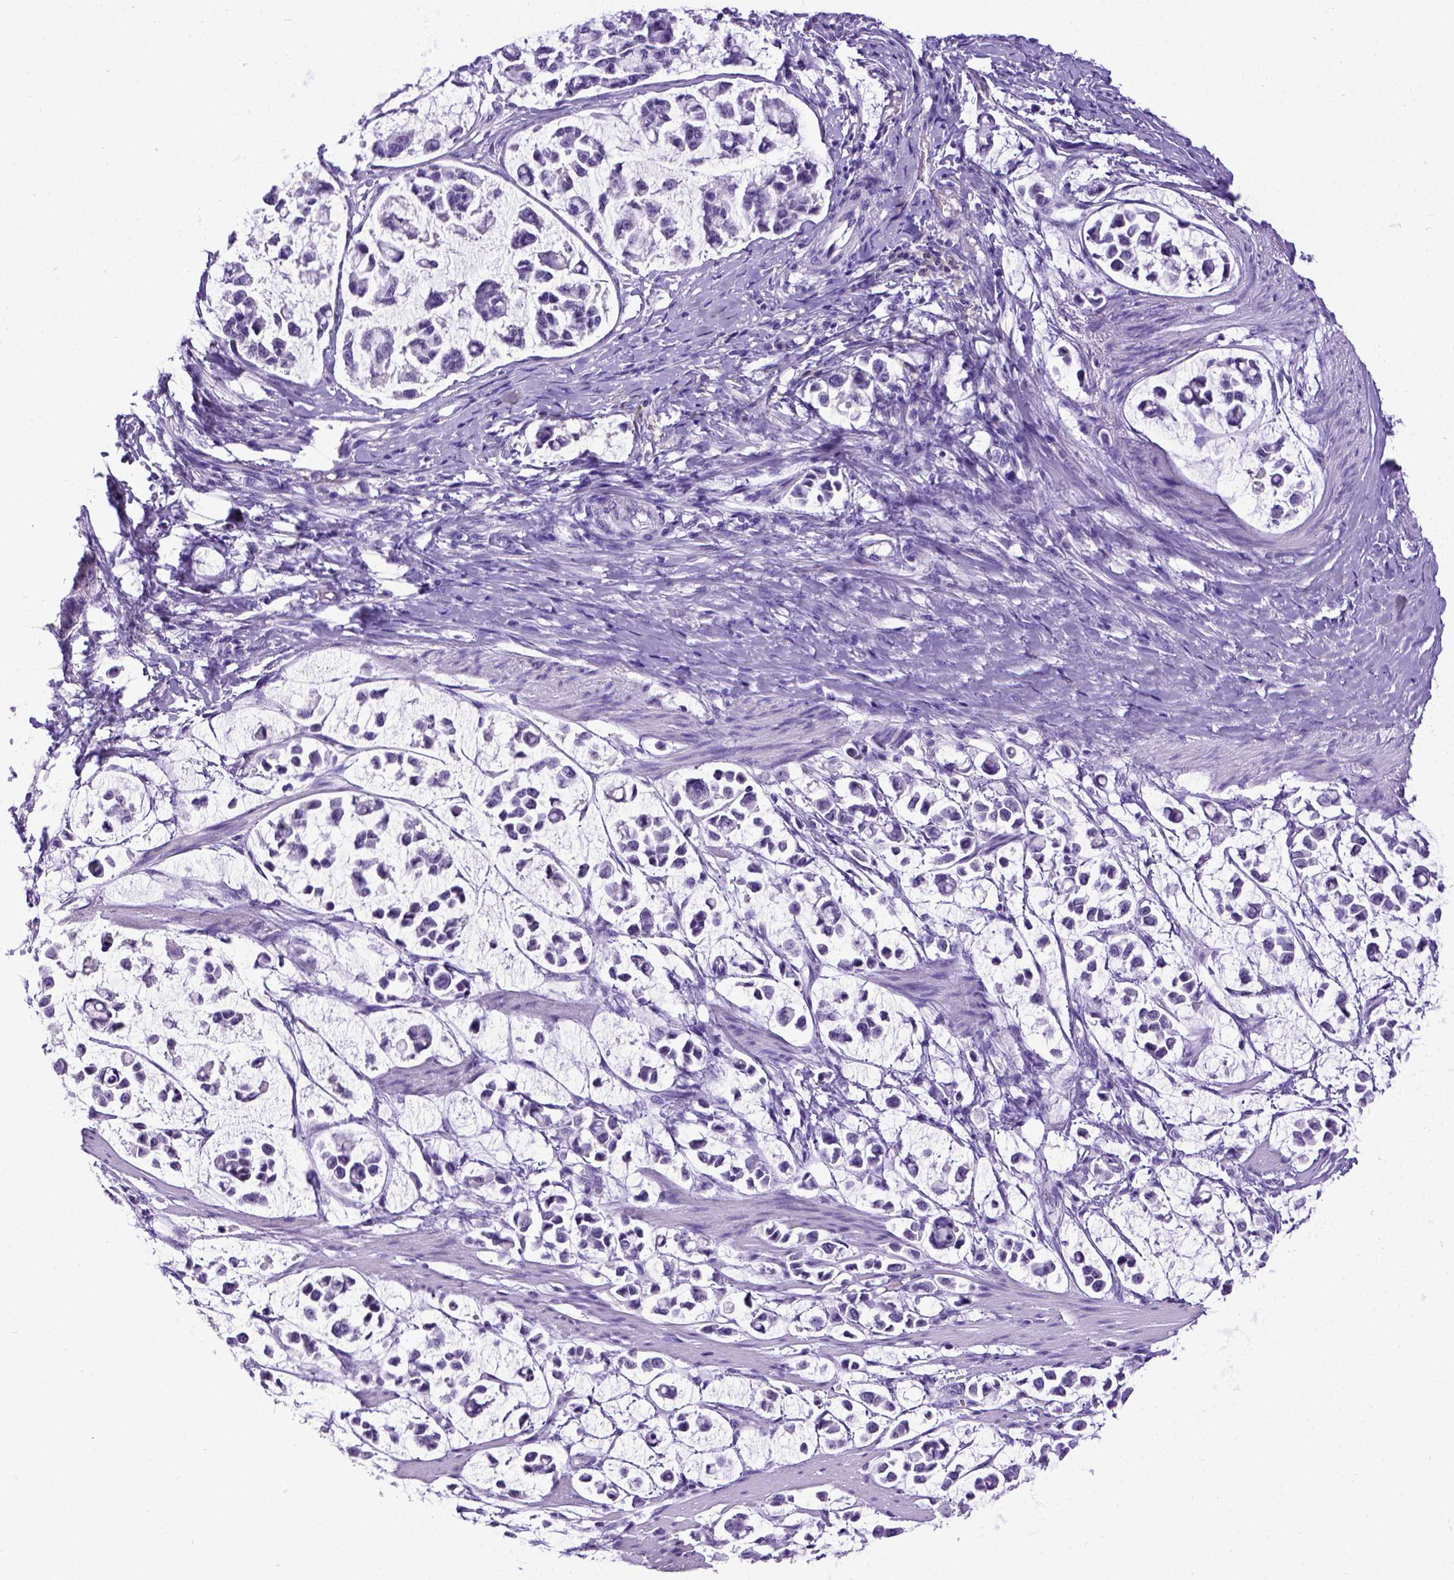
{"staining": {"intensity": "negative", "quantity": "none", "location": "none"}, "tissue": "stomach cancer", "cell_type": "Tumor cells", "image_type": "cancer", "snomed": [{"axis": "morphology", "description": "Adenocarcinoma, NOS"}, {"axis": "topography", "description": "Stomach"}], "caption": "Histopathology image shows no significant protein positivity in tumor cells of stomach cancer (adenocarcinoma).", "gene": "ESR1", "patient": {"sex": "male", "age": 82}}